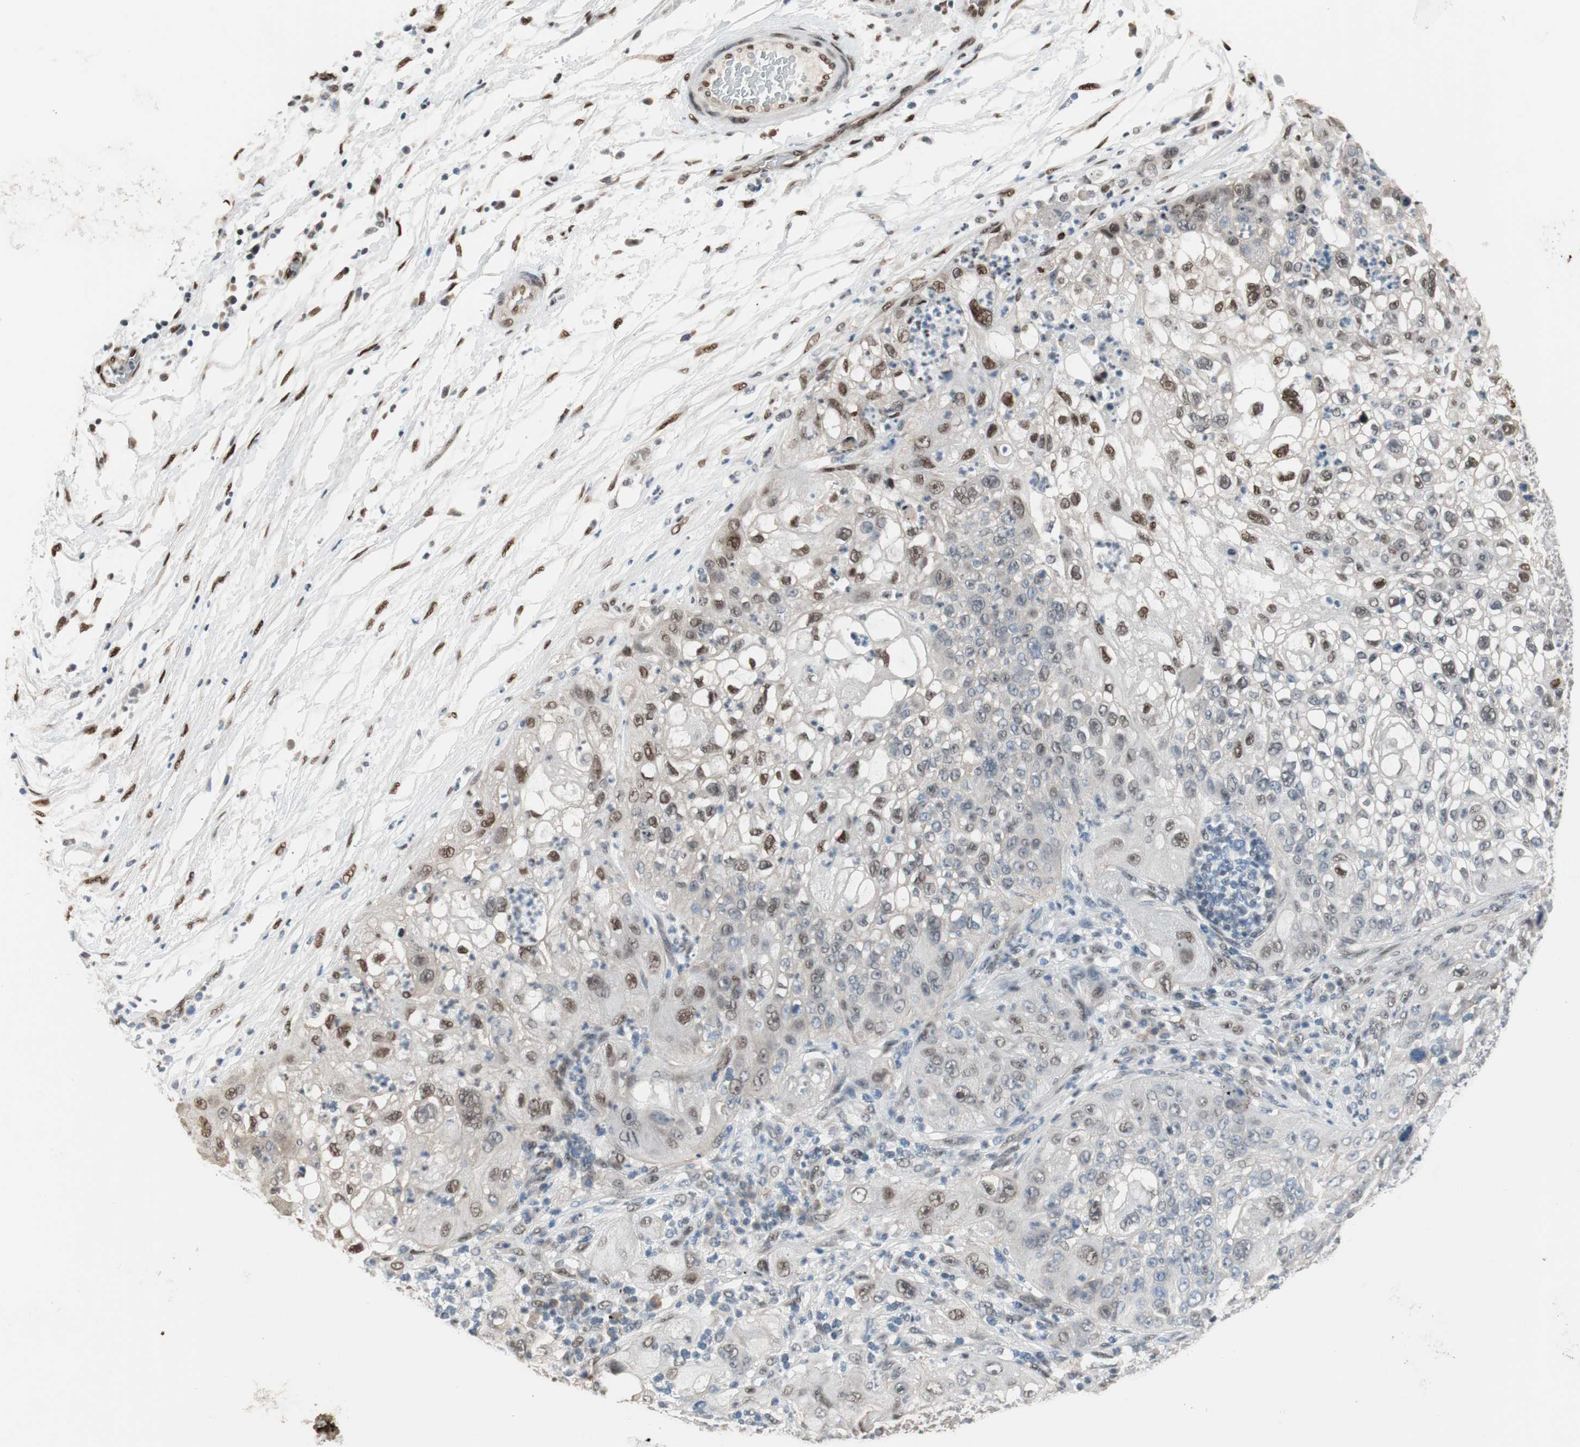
{"staining": {"intensity": "weak", "quantity": "25%-75%", "location": "nuclear"}, "tissue": "lung cancer", "cell_type": "Tumor cells", "image_type": "cancer", "snomed": [{"axis": "morphology", "description": "Inflammation, NOS"}, {"axis": "morphology", "description": "Squamous cell carcinoma, NOS"}, {"axis": "topography", "description": "Lymph node"}, {"axis": "topography", "description": "Soft tissue"}, {"axis": "topography", "description": "Lung"}], "caption": "Protein expression analysis of lung squamous cell carcinoma demonstrates weak nuclear positivity in about 25%-75% of tumor cells.", "gene": "PML", "patient": {"sex": "male", "age": 66}}